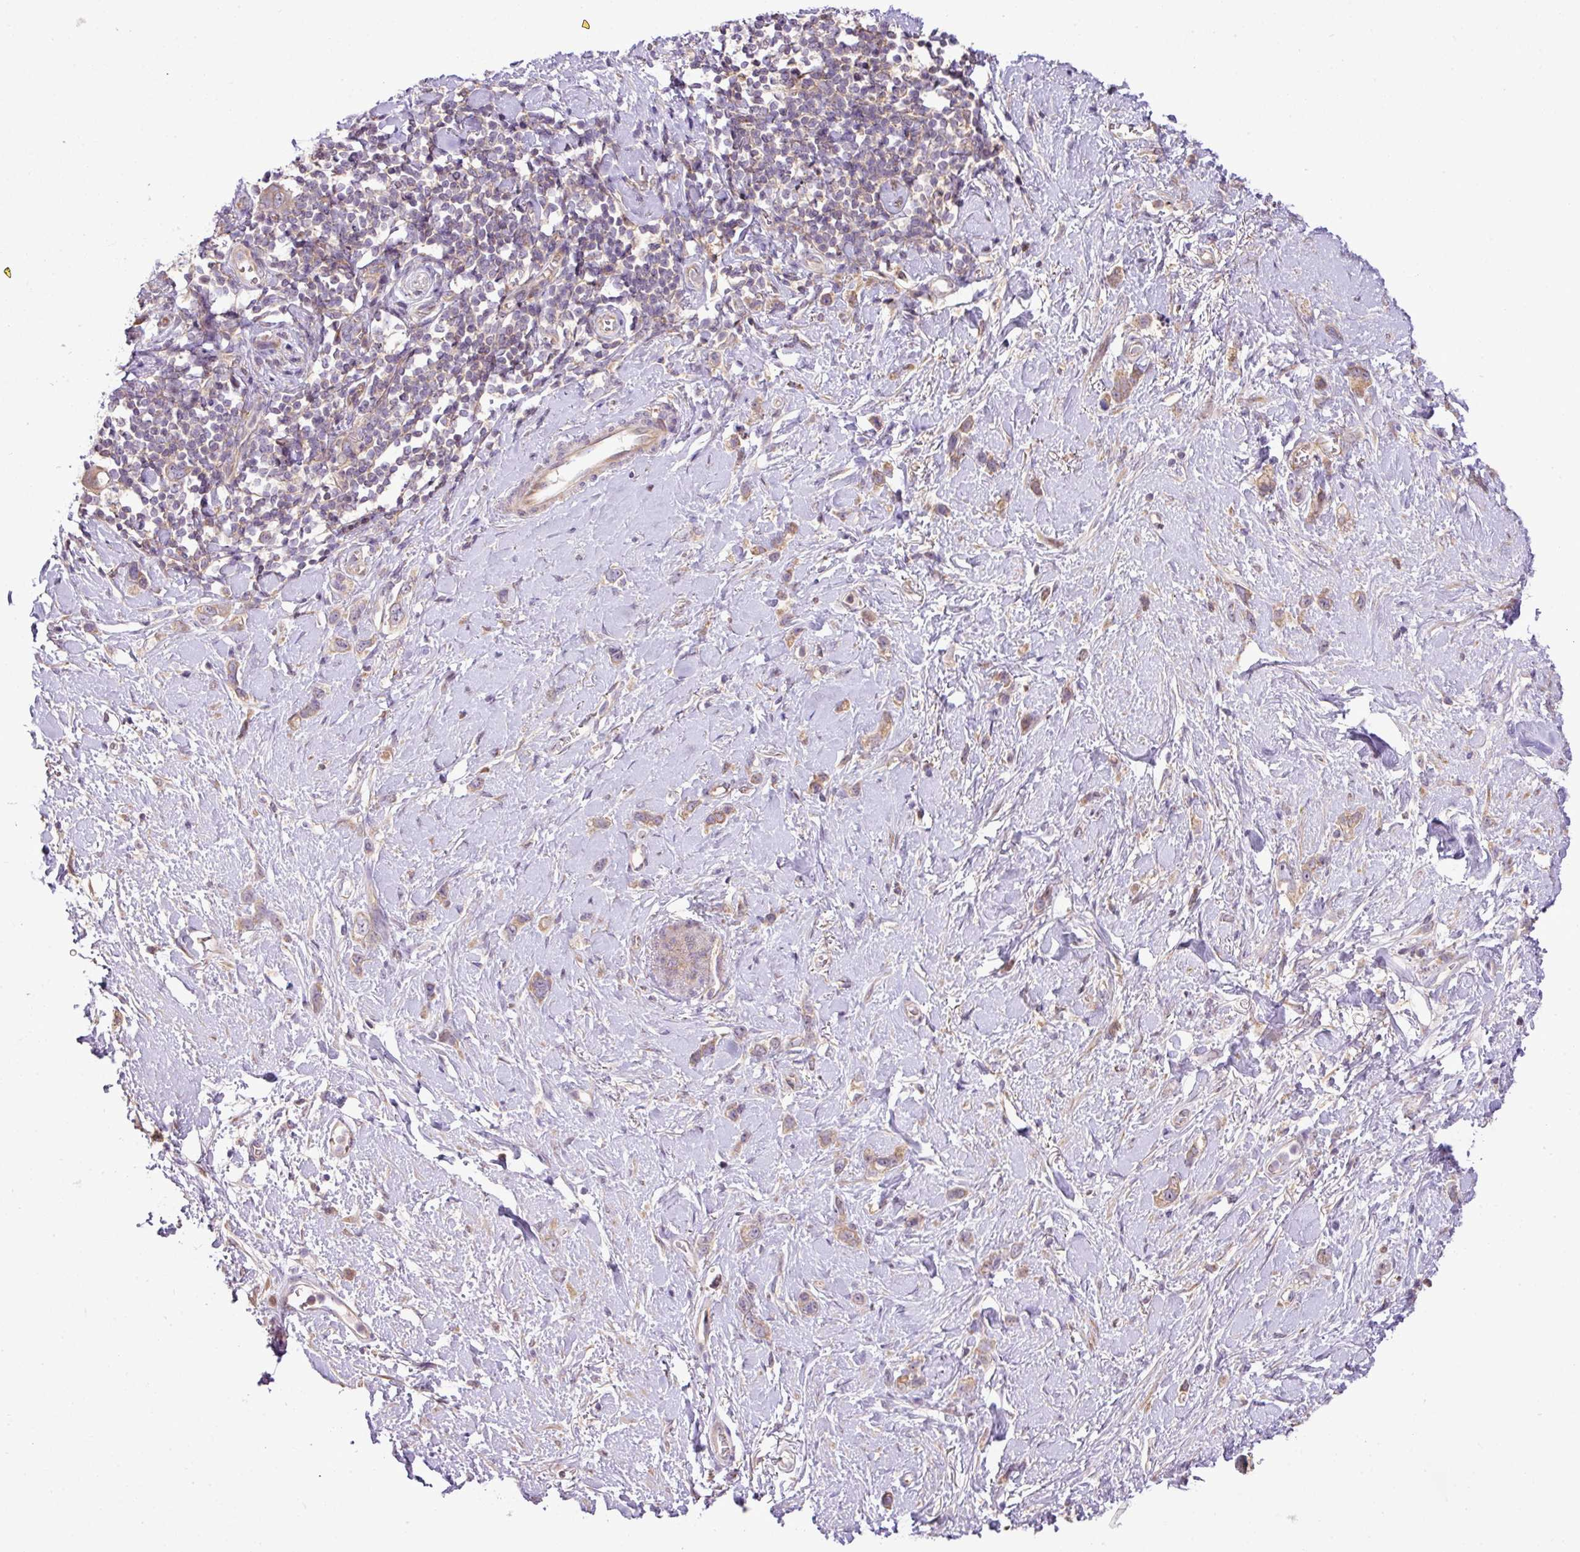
{"staining": {"intensity": "weak", "quantity": ">75%", "location": "cytoplasmic/membranous"}, "tissue": "stomach cancer", "cell_type": "Tumor cells", "image_type": "cancer", "snomed": [{"axis": "morphology", "description": "Adenocarcinoma, NOS"}, {"axis": "topography", "description": "Stomach"}], "caption": "Immunohistochemistry (IHC) of stomach cancer (adenocarcinoma) shows low levels of weak cytoplasmic/membranous expression in about >75% of tumor cells.", "gene": "COX18", "patient": {"sex": "female", "age": 65}}